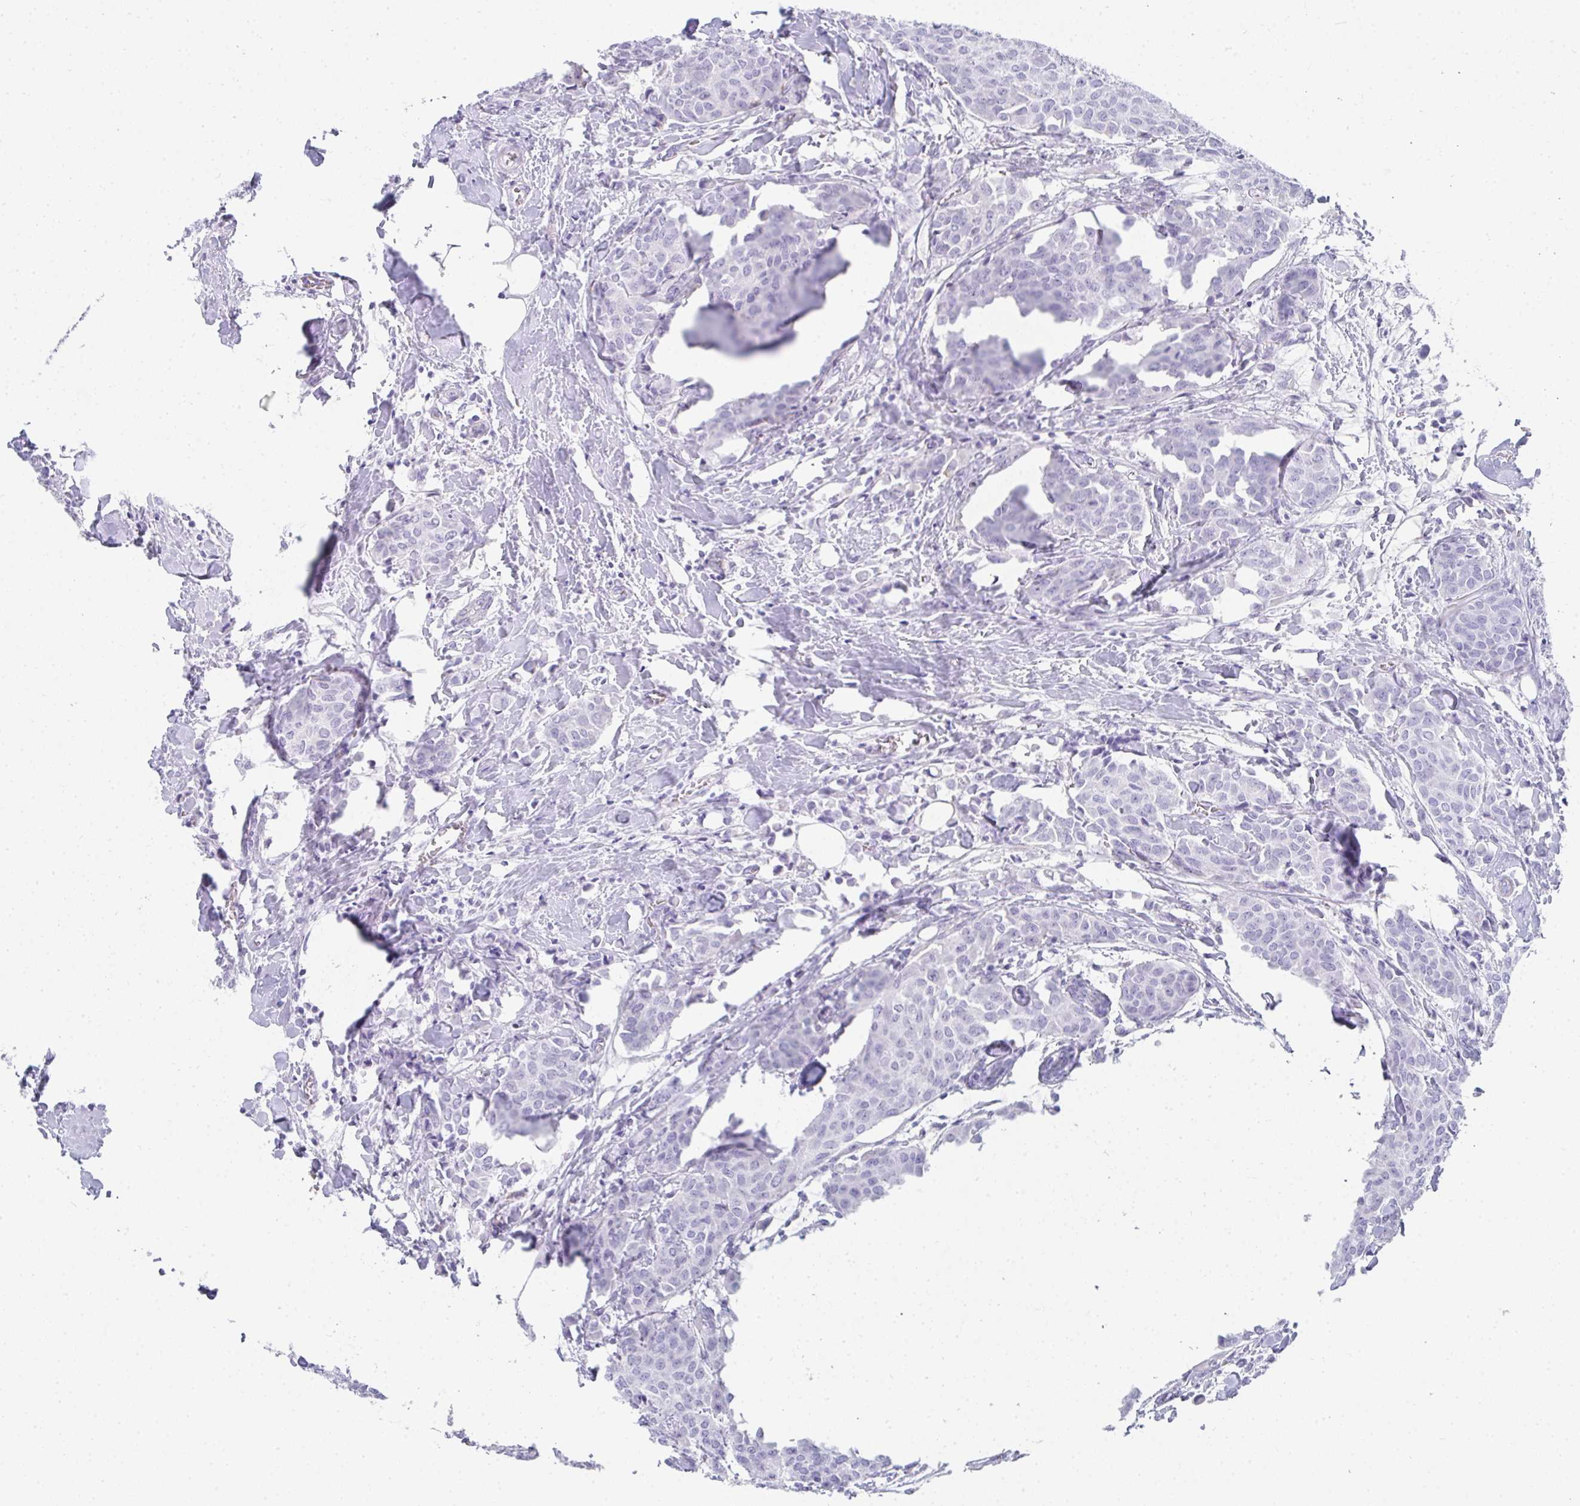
{"staining": {"intensity": "negative", "quantity": "none", "location": "none"}, "tissue": "breast cancer", "cell_type": "Tumor cells", "image_type": "cancer", "snomed": [{"axis": "morphology", "description": "Duct carcinoma"}, {"axis": "topography", "description": "Breast"}], "caption": "Tumor cells show no significant protein positivity in breast invasive ductal carcinoma. Brightfield microscopy of IHC stained with DAB (3,3'-diaminobenzidine) (brown) and hematoxylin (blue), captured at high magnification.", "gene": "RLF", "patient": {"sex": "female", "age": 47}}